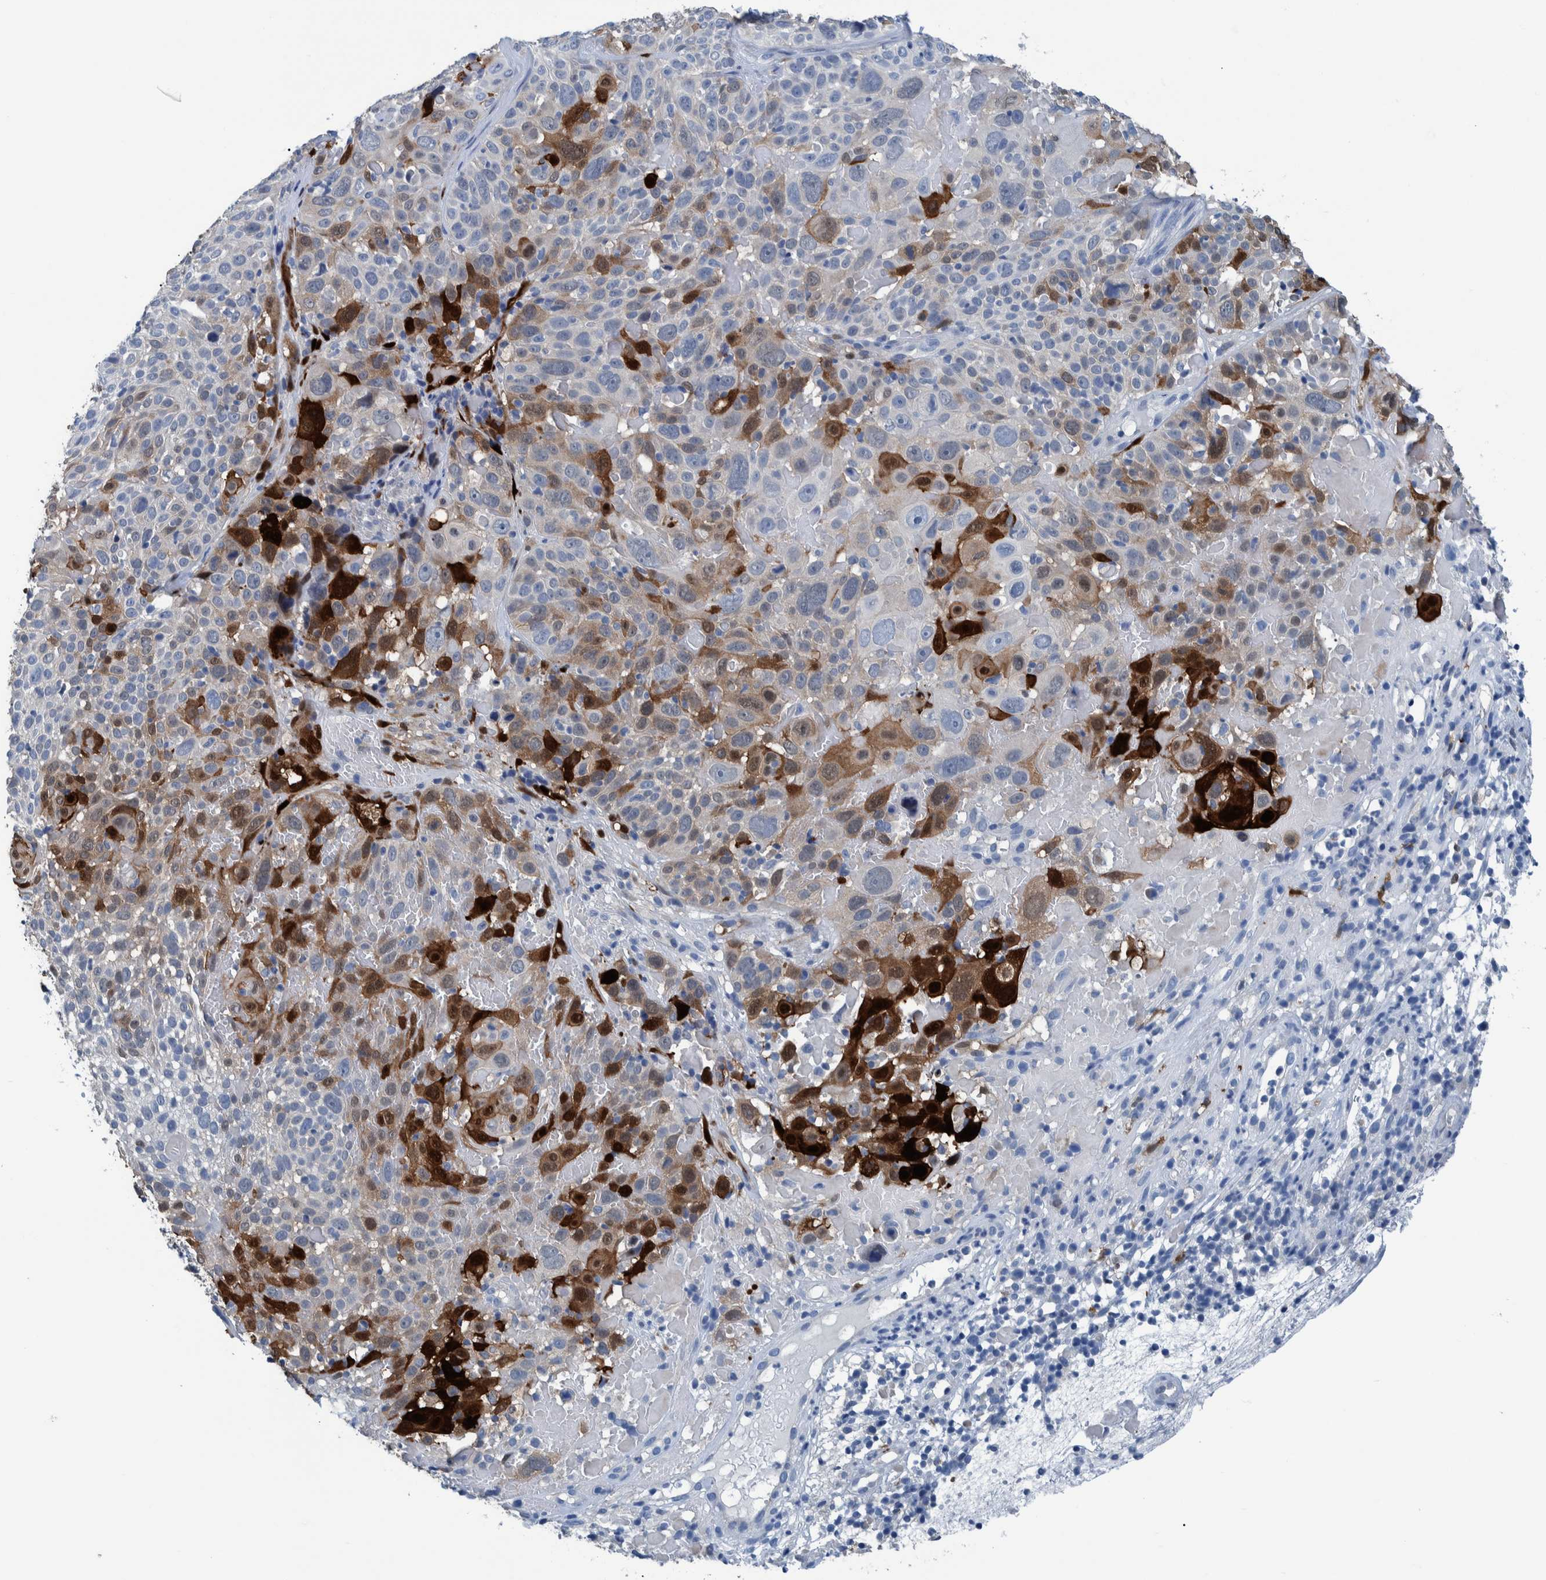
{"staining": {"intensity": "strong", "quantity": "<25%", "location": "cytoplasmic/membranous,nuclear"}, "tissue": "cervical cancer", "cell_type": "Tumor cells", "image_type": "cancer", "snomed": [{"axis": "morphology", "description": "Squamous cell carcinoma, NOS"}, {"axis": "topography", "description": "Cervix"}], "caption": "An image of cervical cancer stained for a protein reveals strong cytoplasmic/membranous and nuclear brown staining in tumor cells.", "gene": "IDO1", "patient": {"sex": "female", "age": 74}}